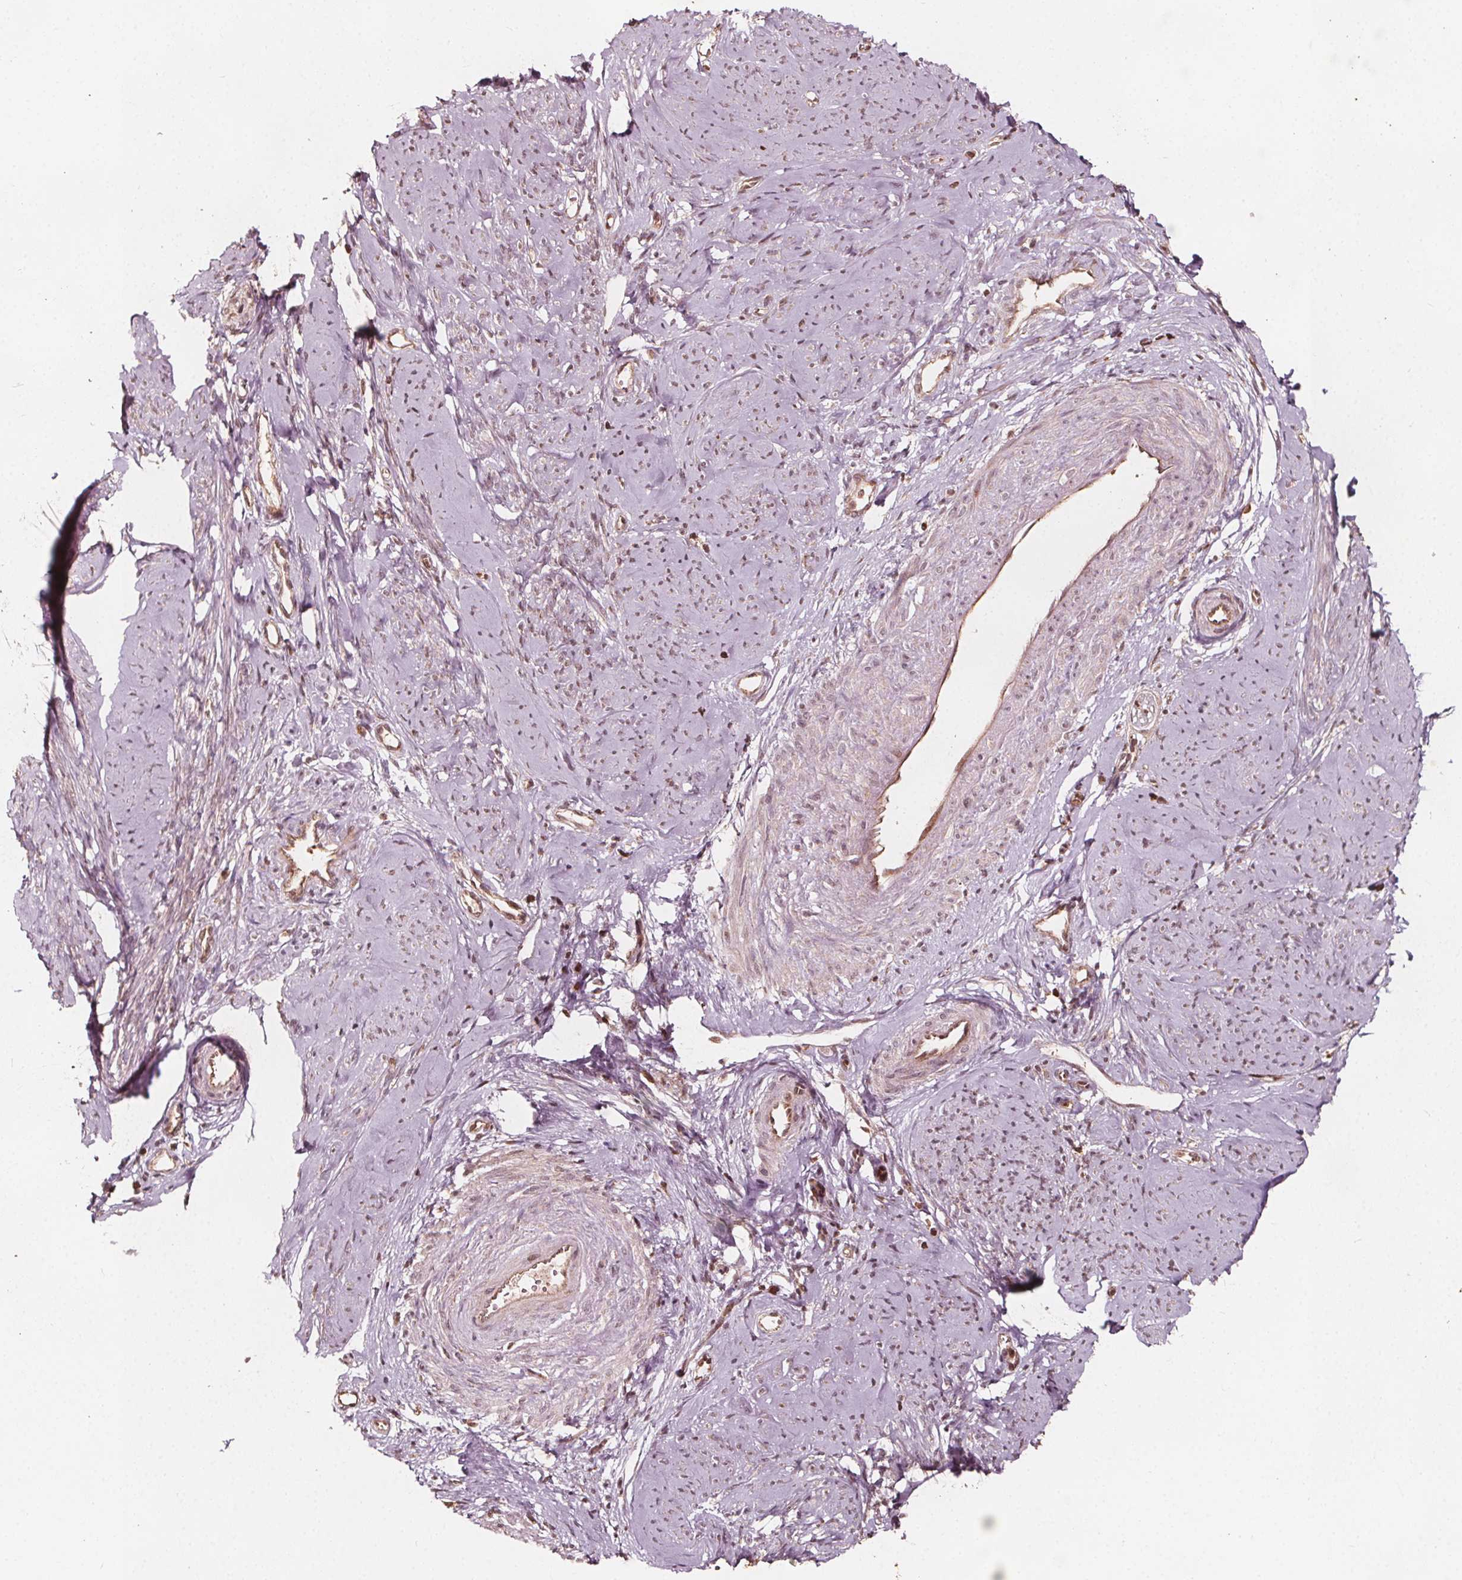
{"staining": {"intensity": "weak", "quantity": "25%-75%", "location": "cytoplasmic/membranous"}, "tissue": "smooth muscle", "cell_type": "Smooth muscle cells", "image_type": "normal", "snomed": [{"axis": "morphology", "description": "Normal tissue, NOS"}, {"axis": "topography", "description": "Smooth muscle"}], "caption": "Protein expression by immunohistochemistry (IHC) shows weak cytoplasmic/membranous staining in about 25%-75% of smooth muscle cells in unremarkable smooth muscle. (DAB (3,3'-diaminobenzidine) = brown stain, brightfield microscopy at high magnification).", "gene": "AIP", "patient": {"sex": "female", "age": 48}}